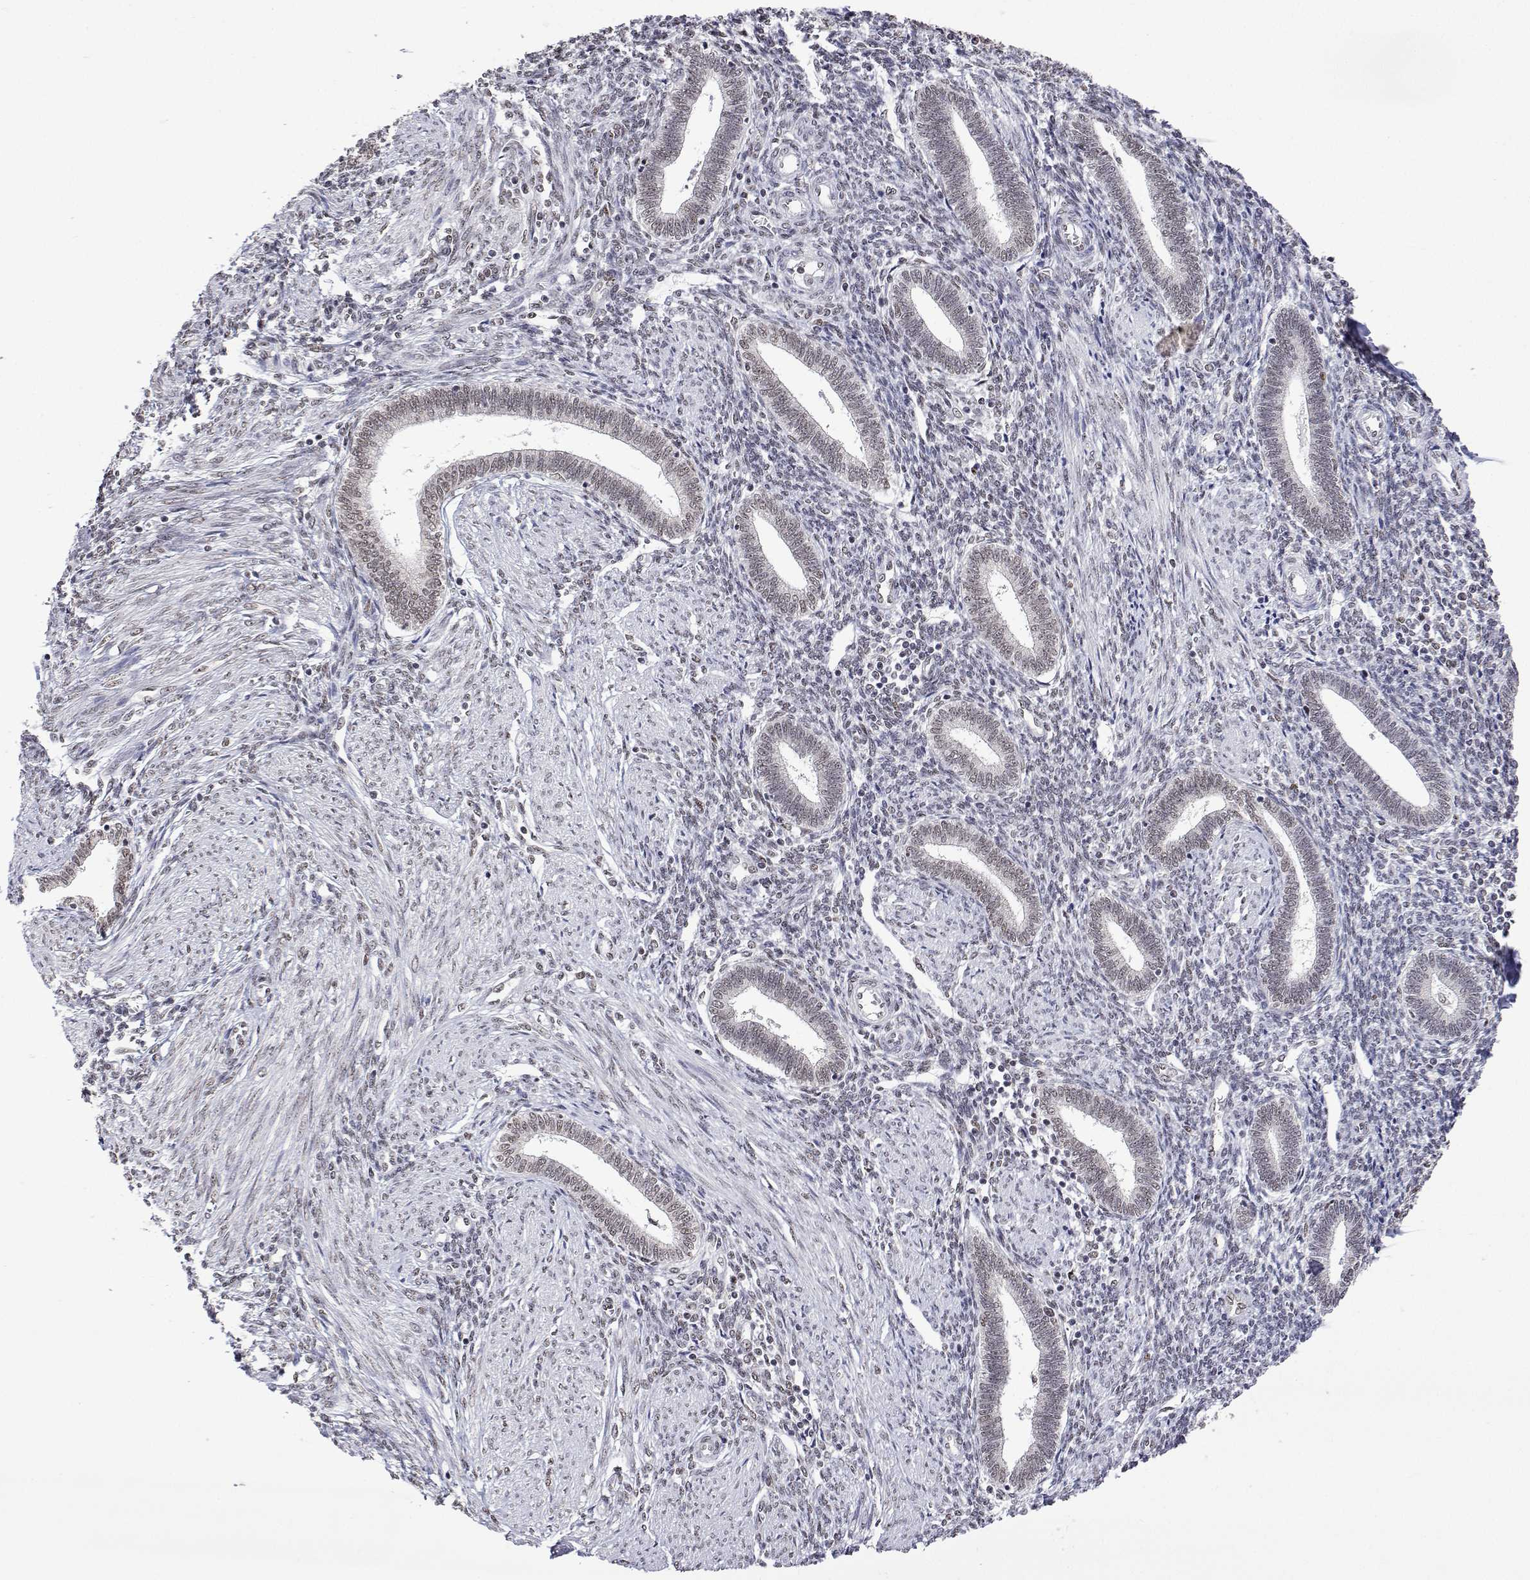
{"staining": {"intensity": "weak", "quantity": "25%-75%", "location": "nuclear"}, "tissue": "endometrium", "cell_type": "Cells in endometrial stroma", "image_type": "normal", "snomed": [{"axis": "morphology", "description": "Normal tissue, NOS"}, {"axis": "topography", "description": "Endometrium"}], "caption": "The micrograph displays staining of benign endometrium, revealing weak nuclear protein positivity (brown color) within cells in endometrial stroma.", "gene": "ADAR", "patient": {"sex": "female", "age": 42}}